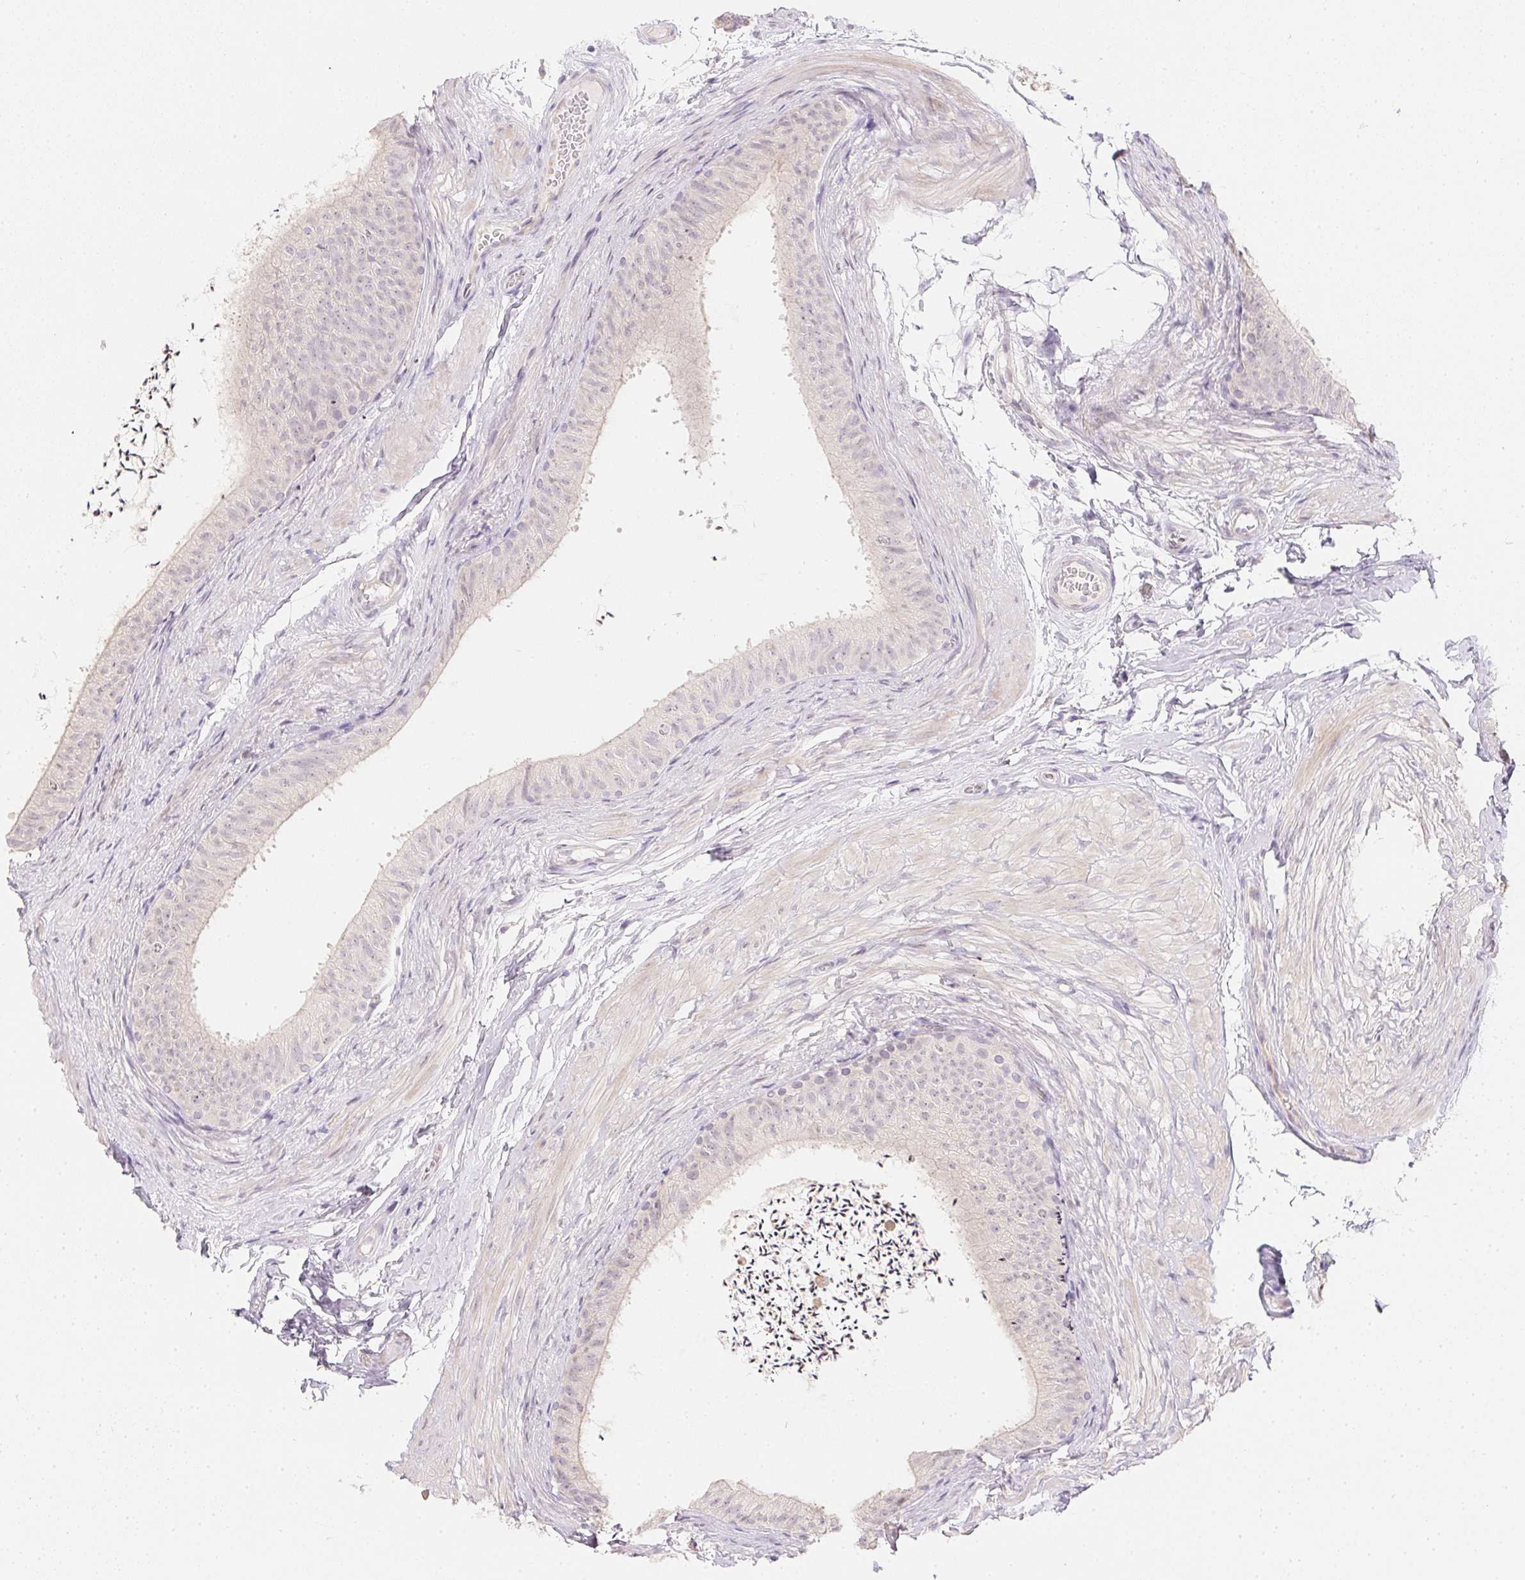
{"staining": {"intensity": "negative", "quantity": "none", "location": "none"}, "tissue": "epididymis", "cell_type": "Glandular cells", "image_type": "normal", "snomed": [{"axis": "morphology", "description": "Normal tissue, NOS"}, {"axis": "topography", "description": "Epididymis, spermatic cord, NOS"}, {"axis": "topography", "description": "Epididymis"}, {"axis": "topography", "description": "Peripheral nerve tissue"}], "caption": "The histopathology image exhibits no significant positivity in glandular cells of epididymis.", "gene": "ZBBX", "patient": {"sex": "male", "age": 29}}